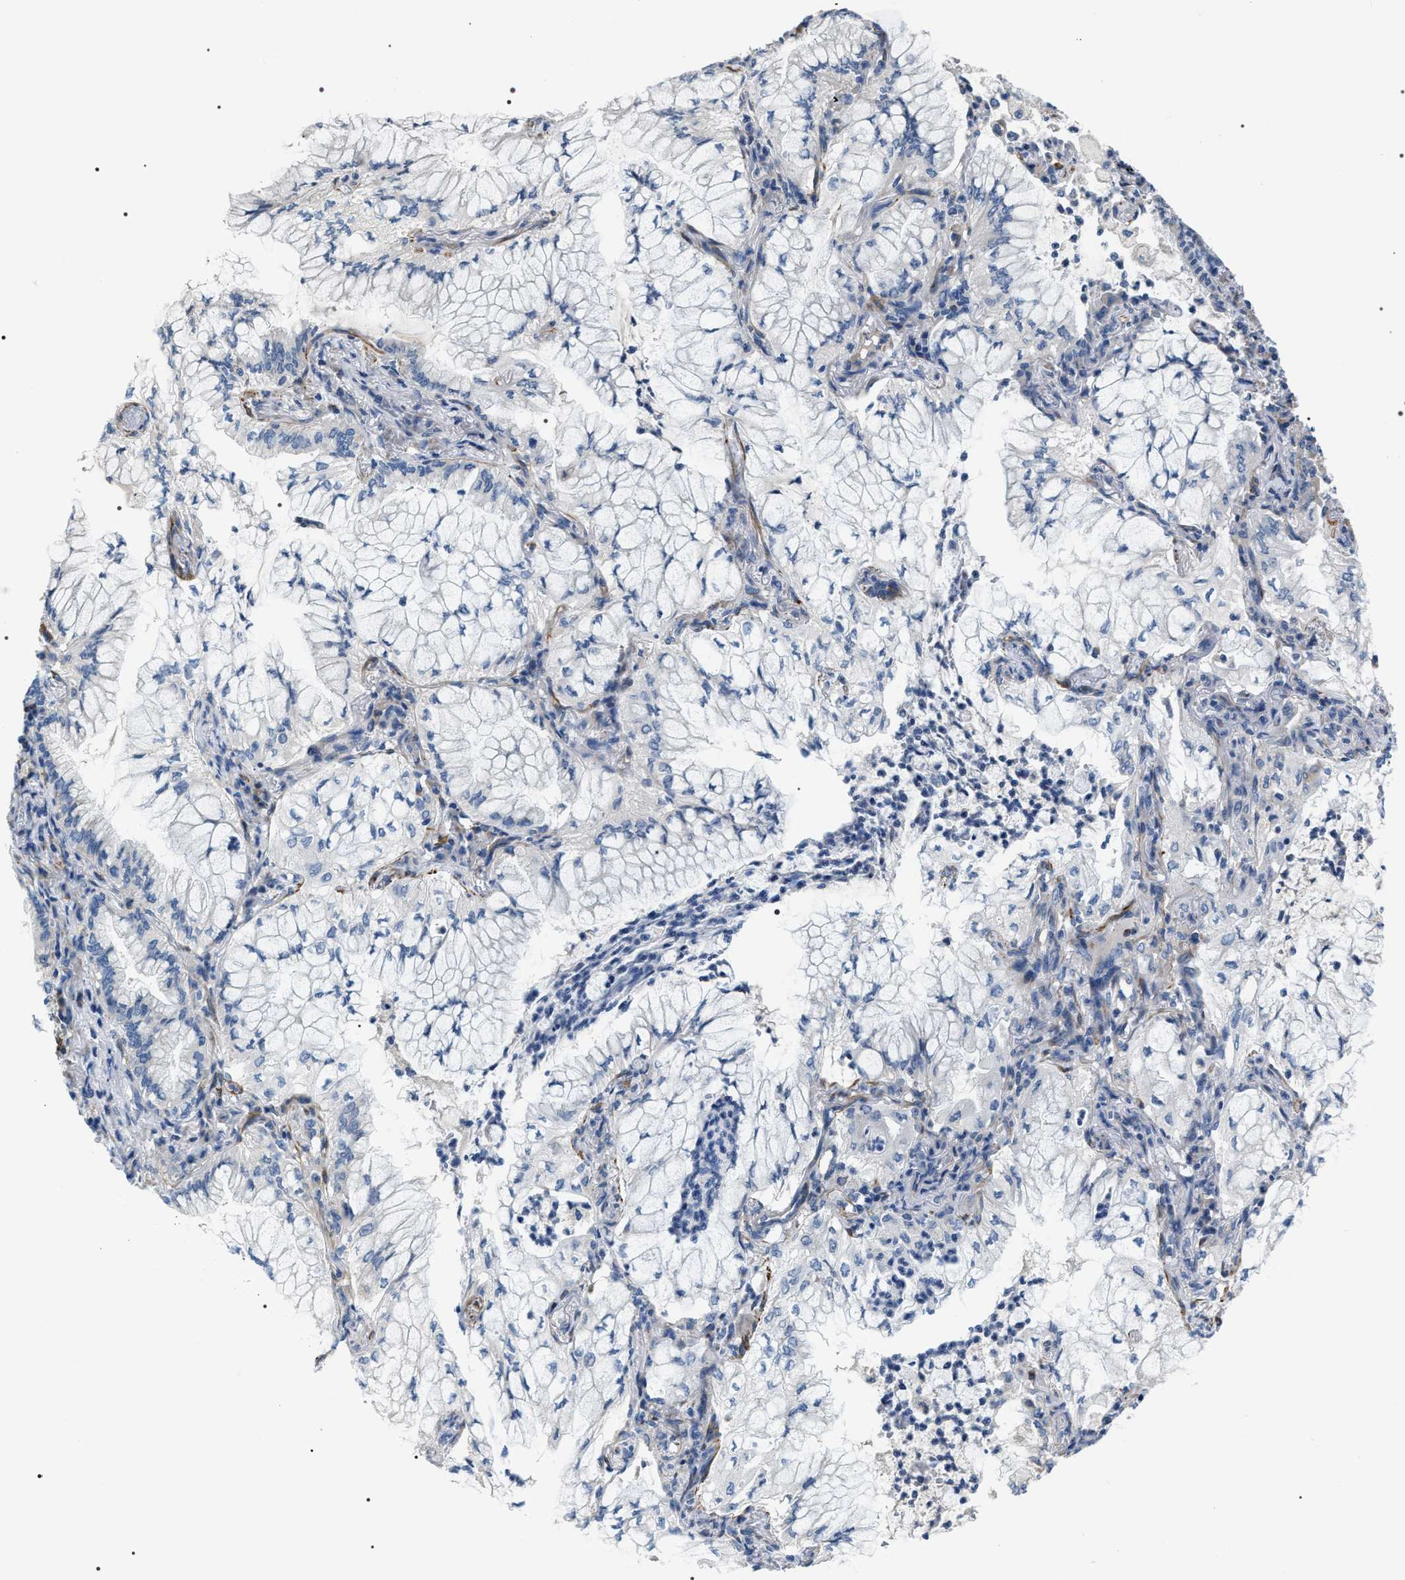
{"staining": {"intensity": "negative", "quantity": "none", "location": "none"}, "tissue": "lung cancer", "cell_type": "Tumor cells", "image_type": "cancer", "snomed": [{"axis": "morphology", "description": "Adenocarcinoma, NOS"}, {"axis": "topography", "description": "Lung"}], "caption": "An IHC histopathology image of adenocarcinoma (lung) is shown. There is no staining in tumor cells of adenocarcinoma (lung).", "gene": "PKD1L1", "patient": {"sex": "female", "age": 70}}